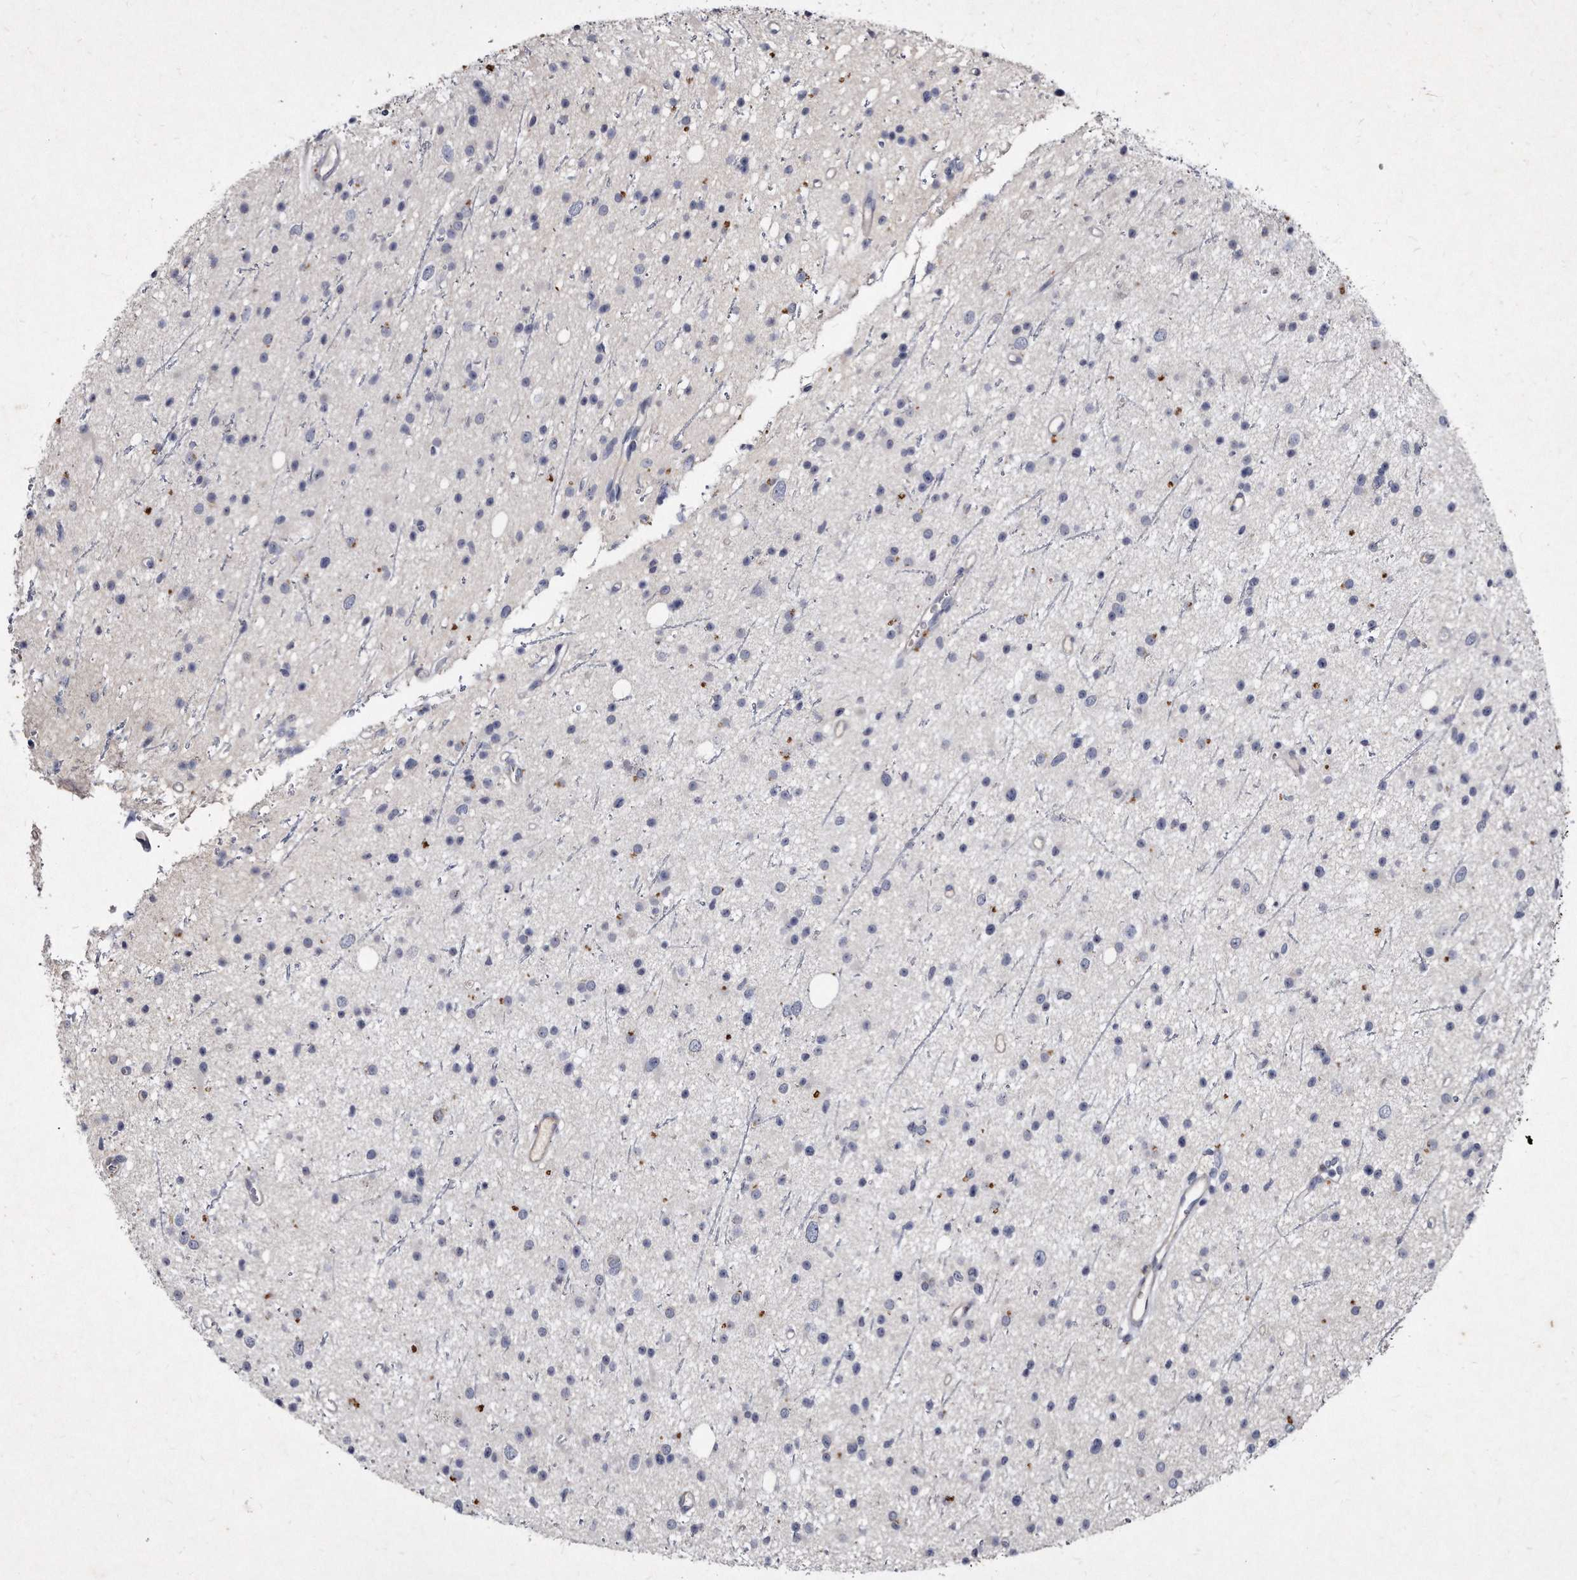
{"staining": {"intensity": "negative", "quantity": "none", "location": "none"}, "tissue": "glioma", "cell_type": "Tumor cells", "image_type": "cancer", "snomed": [{"axis": "morphology", "description": "Glioma, malignant, Low grade"}, {"axis": "topography", "description": "Cerebral cortex"}], "caption": "Immunohistochemical staining of low-grade glioma (malignant) demonstrates no significant staining in tumor cells.", "gene": "KLHDC3", "patient": {"sex": "female", "age": 39}}